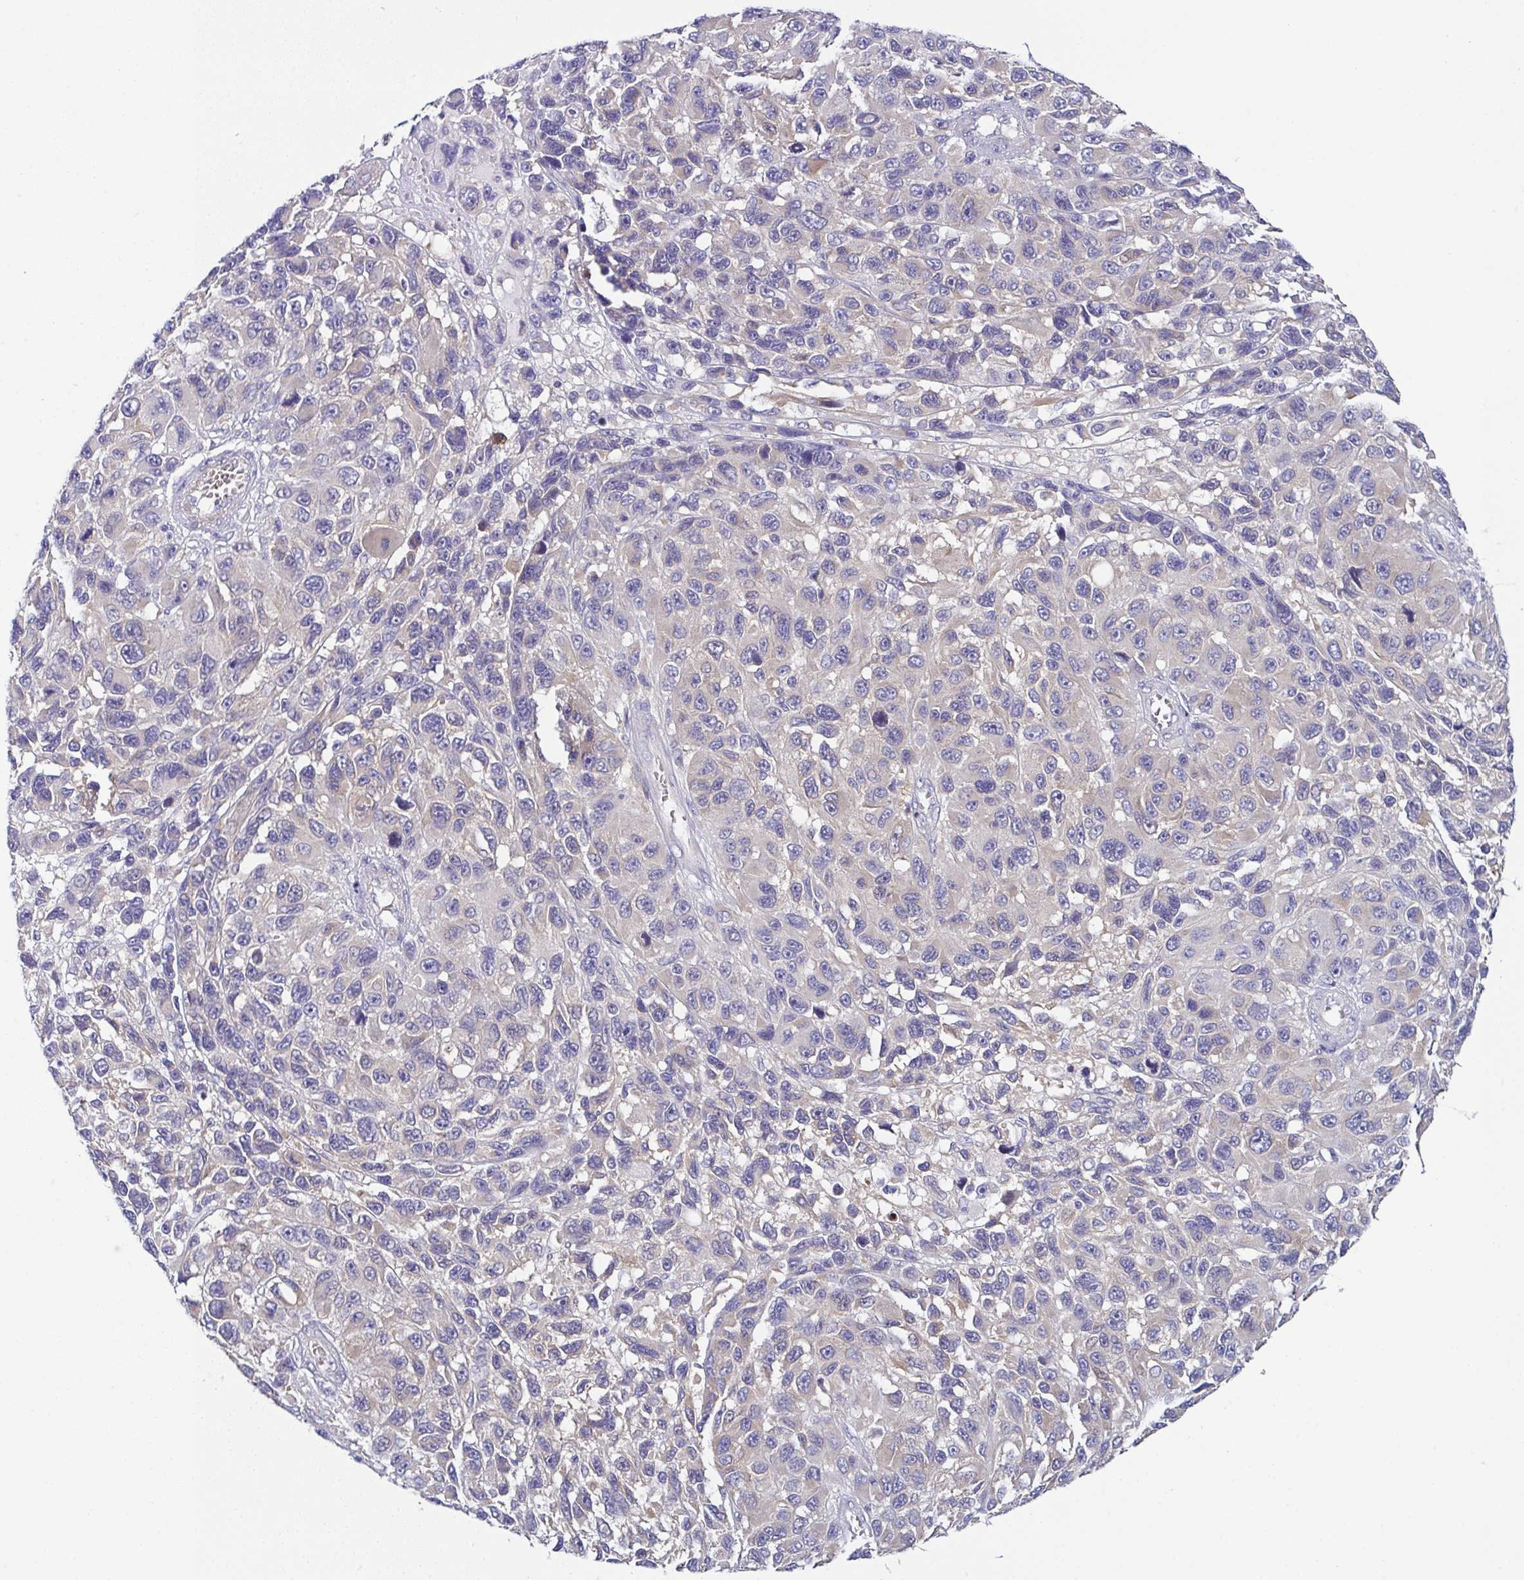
{"staining": {"intensity": "negative", "quantity": "none", "location": "none"}, "tissue": "melanoma", "cell_type": "Tumor cells", "image_type": "cancer", "snomed": [{"axis": "morphology", "description": "Malignant melanoma, NOS"}, {"axis": "topography", "description": "Skin"}], "caption": "Histopathology image shows no protein positivity in tumor cells of malignant melanoma tissue. The staining is performed using DAB (3,3'-diaminobenzidine) brown chromogen with nuclei counter-stained in using hematoxylin.", "gene": "CFAP97D1", "patient": {"sex": "male", "age": 53}}